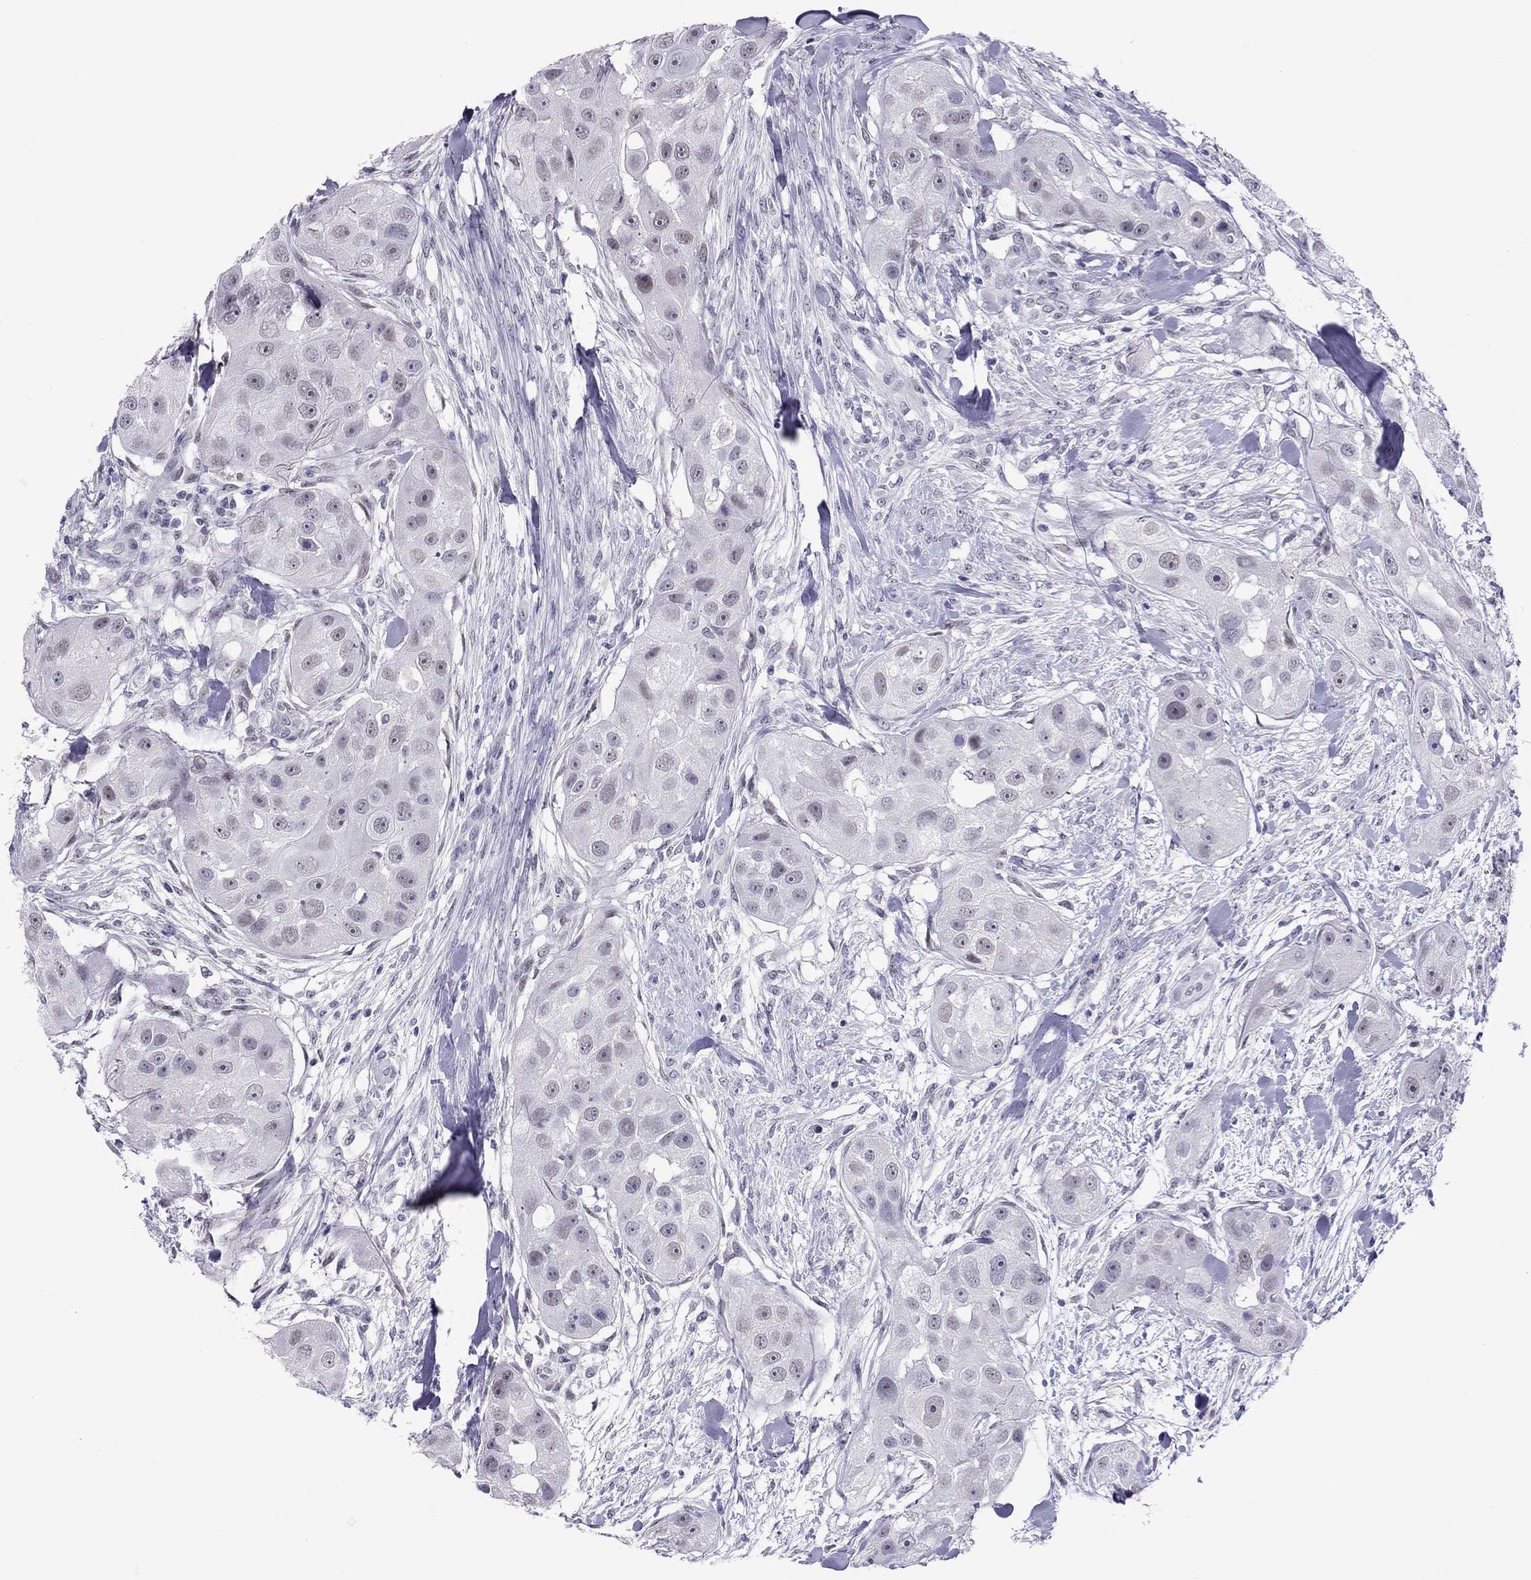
{"staining": {"intensity": "negative", "quantity": "none", "location": "none"}, "tissue": "head and neck cancer", "cell_type": "Tumor cells", "image_type": "cancer", "snomed": [{"axis": "morphology", "description": "Squamous cell carcinoma, NOS"}, {"axis": "topography", "description": "Head-Neck"}], "caption": "The photomicrograph reveals no significant staining in tumor cells of head and neck cancer (squamous cell carcinoma).", "gene": "CHRNB3", "patient": {"sex": "male", "age": 51}}